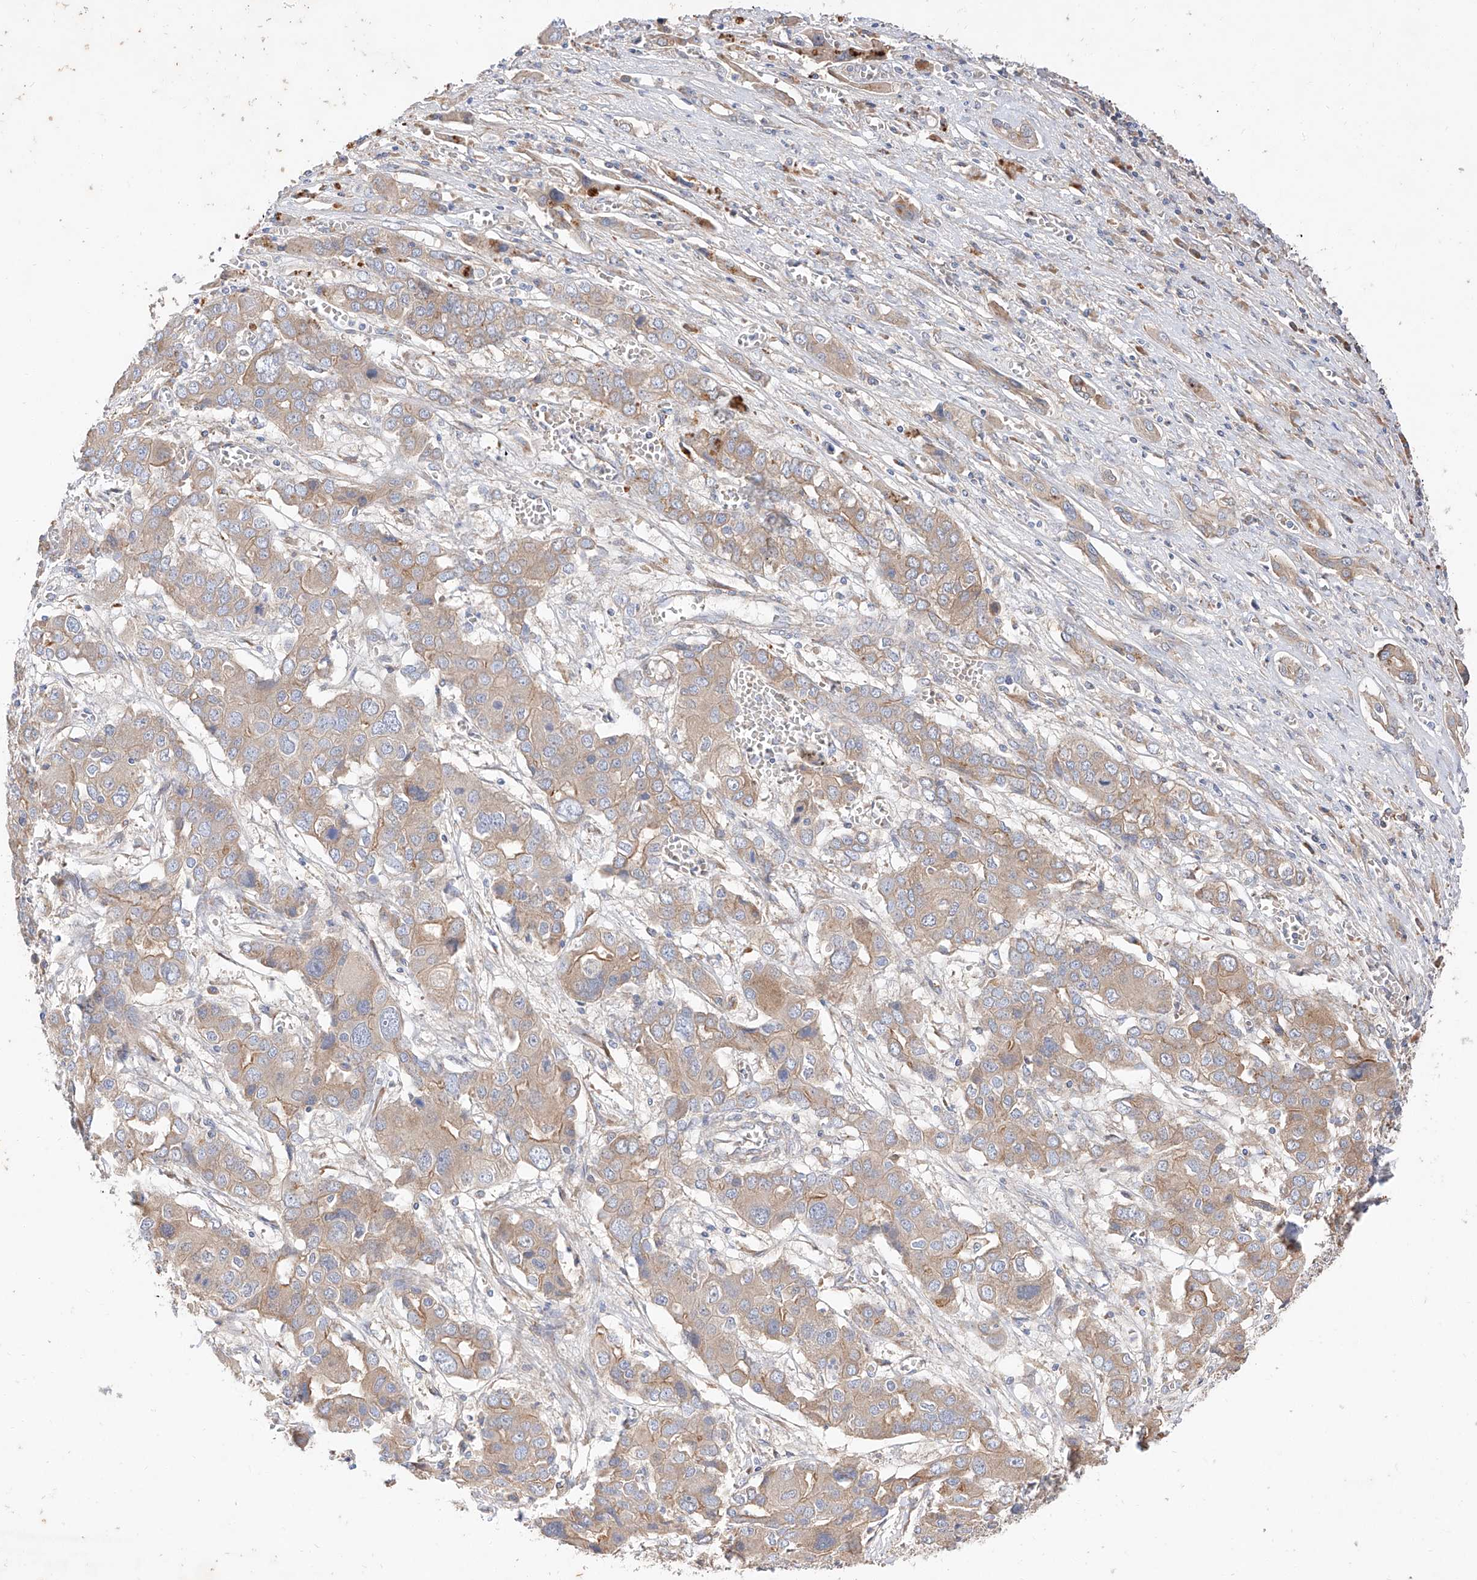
{"staining": {"intensity": "weak", "quantity": ">75%", "location": "cytoplasmic/membranous"}, "tissue": "liver cancer", "cell_type": "Tumor cells", "image_type": "cancer", "snomed": [{"axis": "morphology", "description": "Cholangiocarcinoma"}, {"axis": "topography", "description": "Liver"}], "caption": "High-power microscopy captured an immunohistochemistry micrograph of liver cancer, revealing weak cytoplasmic/membranous positivity in approximately >75% of tumor cells.", "gene": "DIRAS3", "patient": {"sex": "male", "age": 67}}